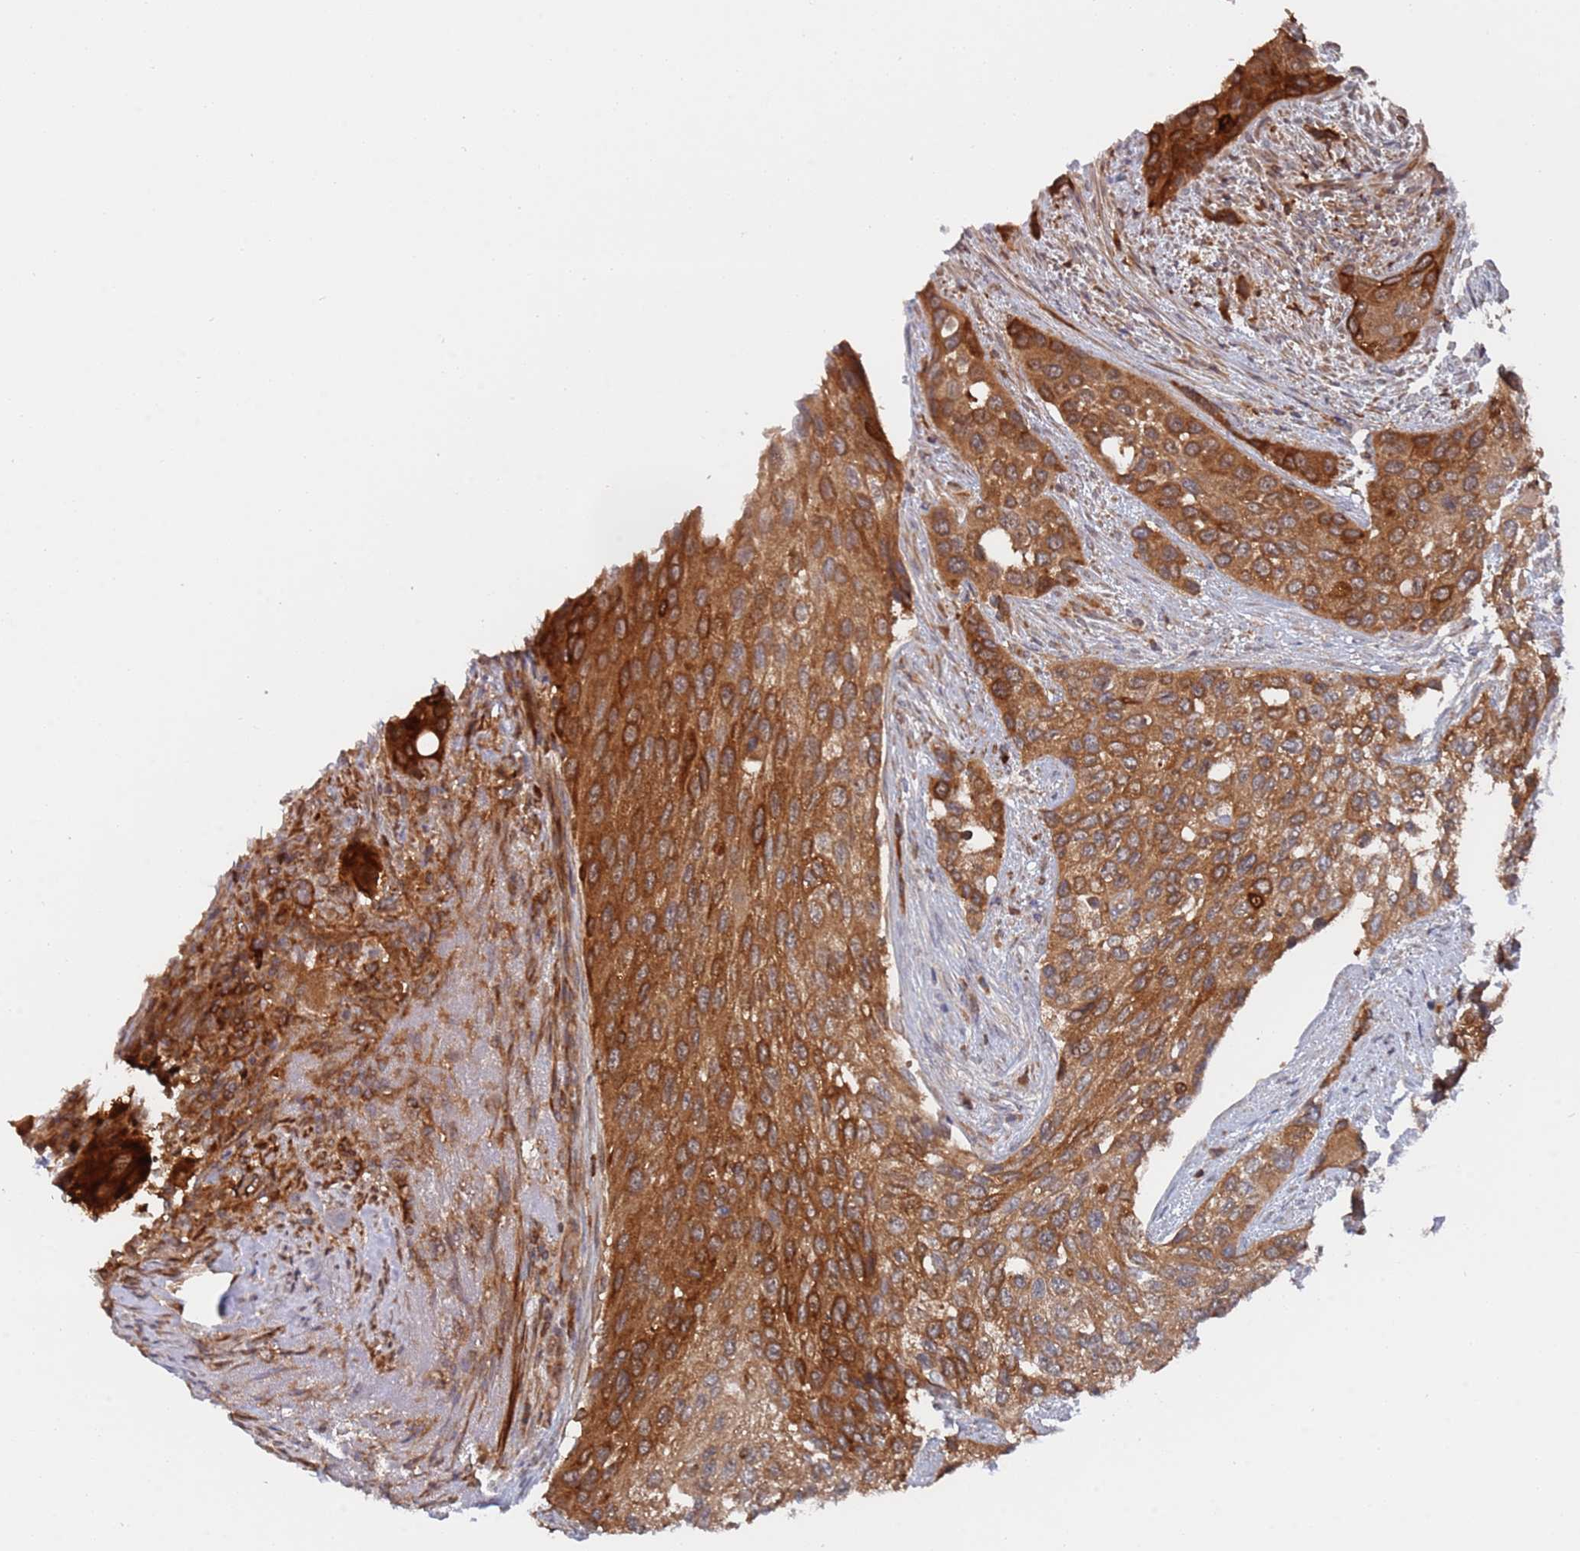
{"staining": {"intensity": "strong", "quantity": ">75%", "location": "cytoplasmic/membranous"}, "tissue": "urothelial cancer", "cell_type": "Tumor cells", "image_type": "cancer", "snomed": [{"axis": "morphology", "description": "Normal tissue, NOS"}, {"axis": "morphology", "description": "Urothelial carcinoma, High grade"}, {"axis": "topography", "description": "Vascular tissue"}, {"axis": "topography", "description": "Urinary bladder"}], "caption": "Strong cytoplasmic/membranous protein expression is appreciated in approximately >75% of tumor cells in urothelial cancer.", "gene": "DDX60", "patient": {"sex": "female", "age": 56}}